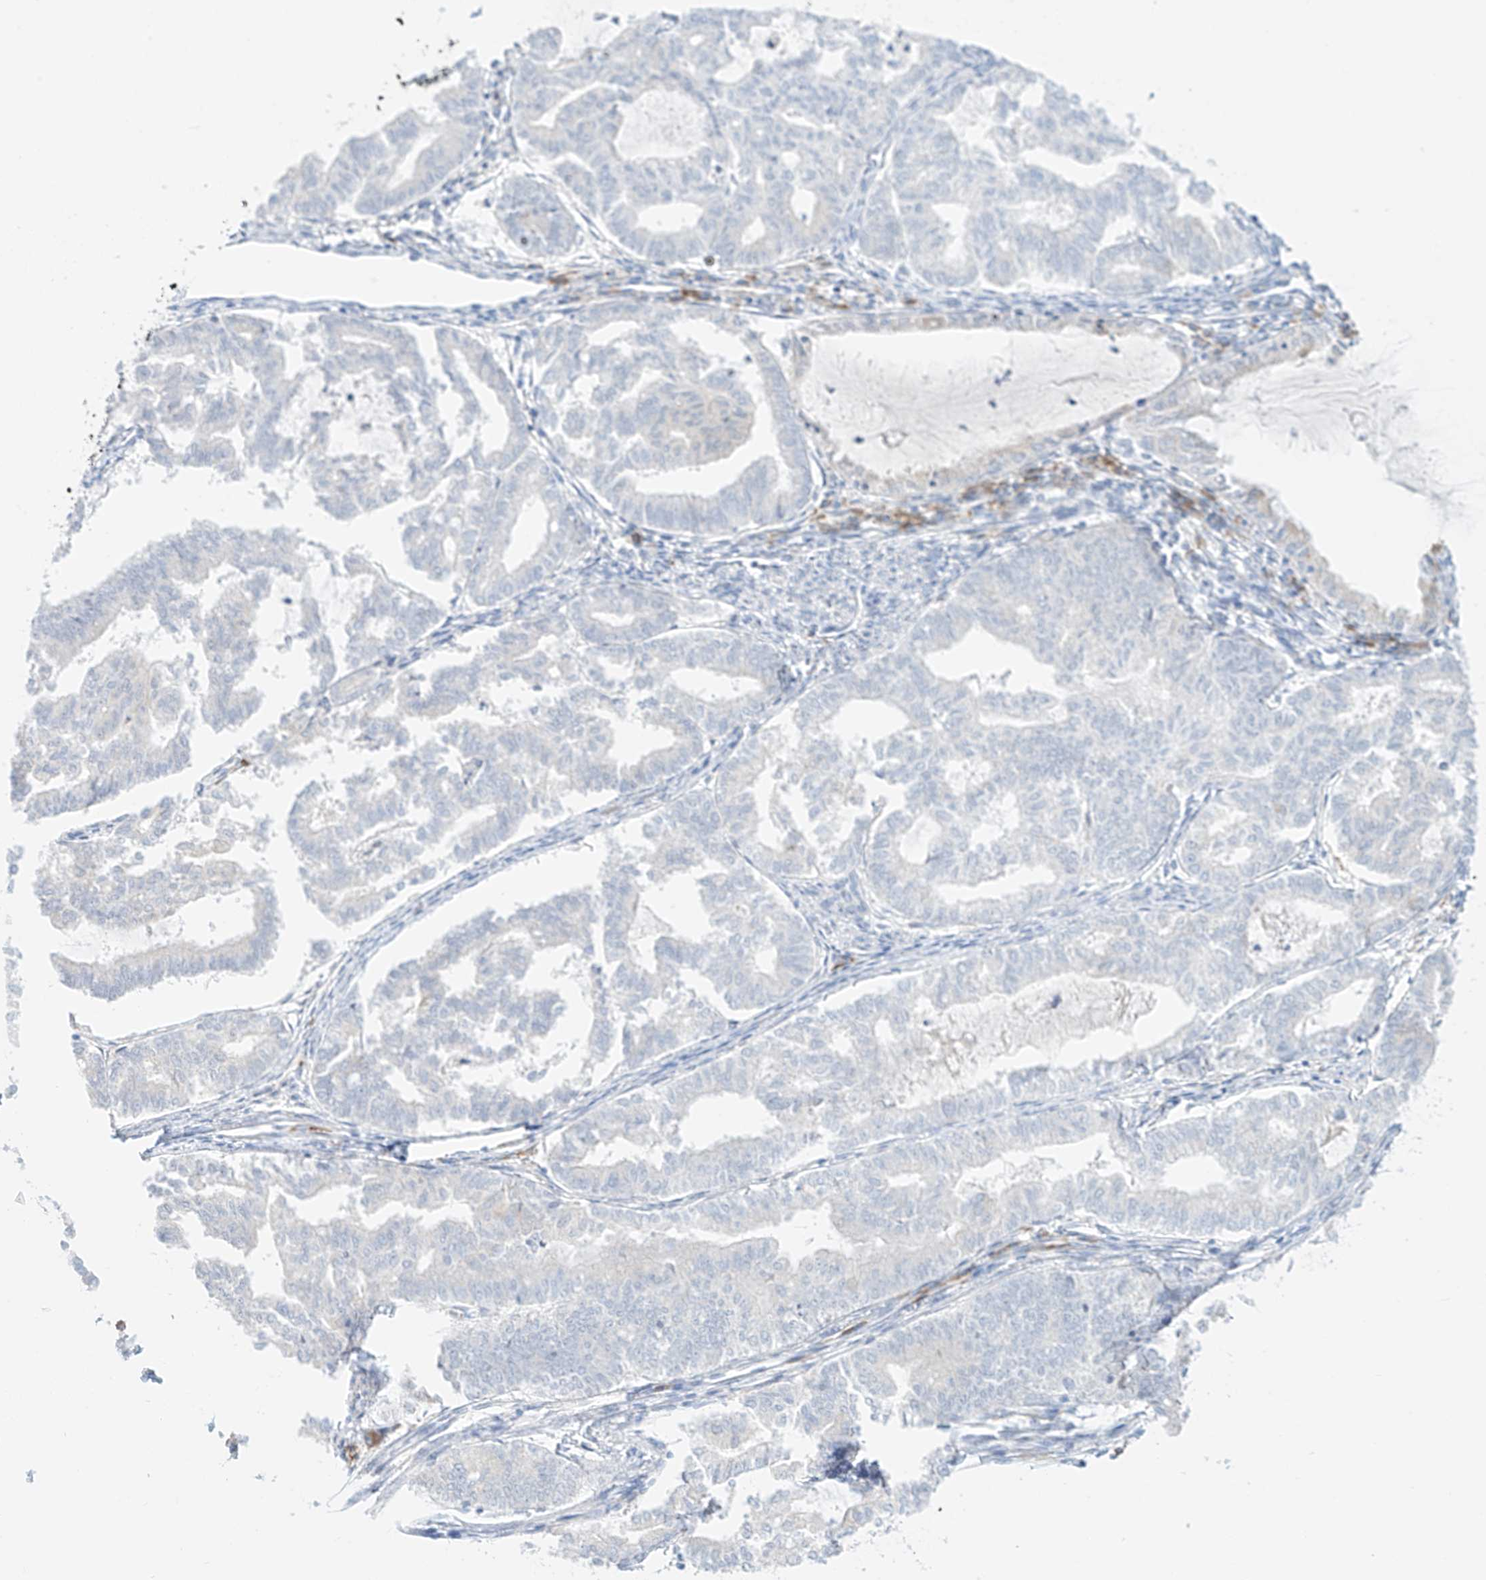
{"staining": {"intensity": "negative", "quantity": "none", "location": "none"}, "tissue": "endometrial cancer", "cell_type": "Tumor cells", "image_type": "cancer", "snomed": [{"axis": "morphology", "description": "Adenocarcinoma, NOS"}, {"axis": "topography", "description": "Endometrium"}], "caption": "Micrograph shows no significant protein staining in tumor cells of endometrial cancer. (DAB IHC with hematoxylin counter stain).", "gene": "SYTL3", "patient": {"sex": "female", "age": 79}}